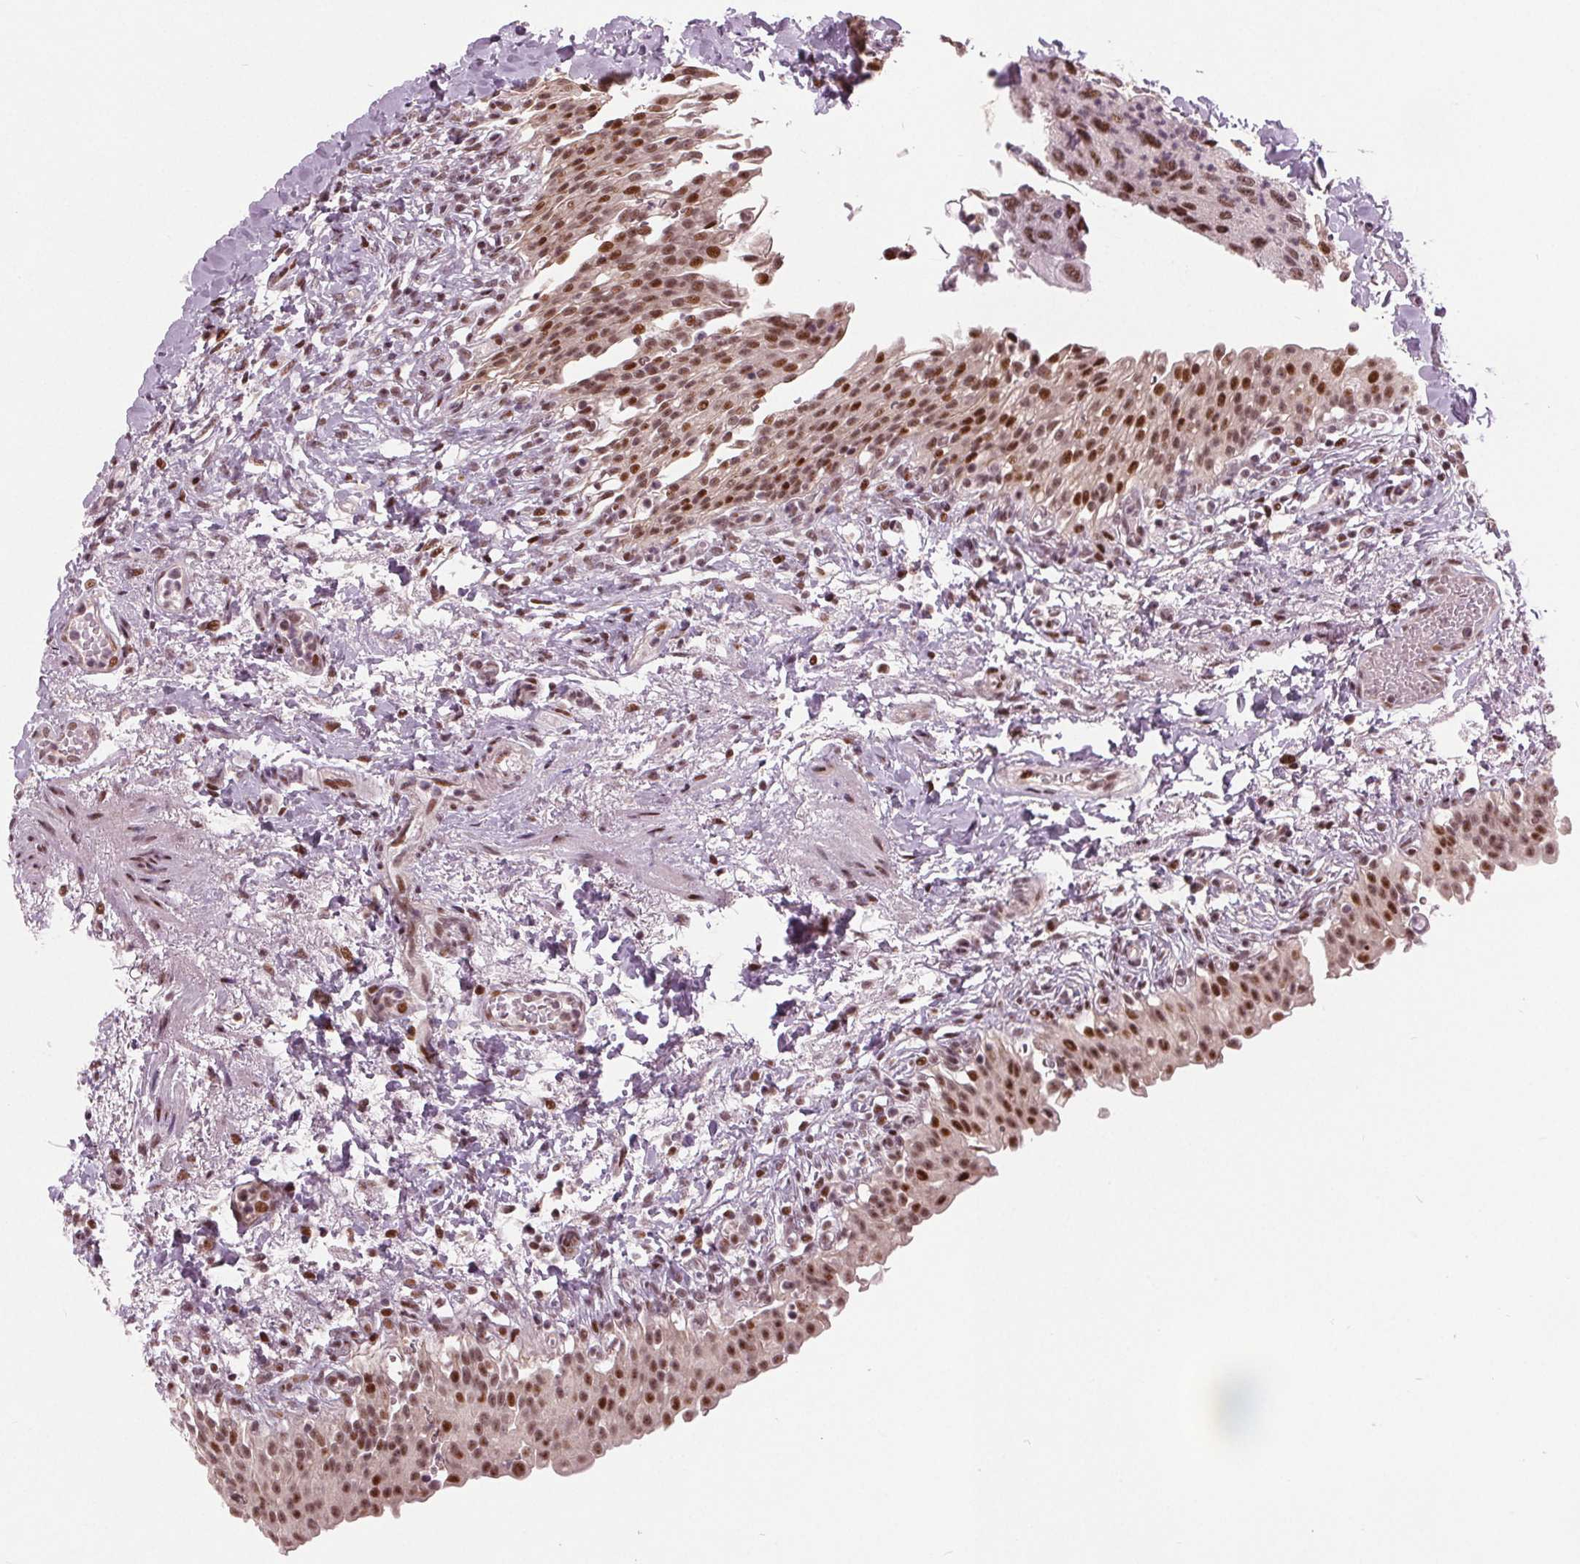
{"staining": {"intensity": "moderate", "quantity": ">75%", "location": "nuclear"}, "tissue": "urinary bladder", "cell_type": "Urothelial cells", "image_type": "normal", "snomed": [{"axis": "morphology", "description": "Normal tissue, NOS"}, {"axis": "topography", "description": "Urinary bladder"}, {"axis": "topography", "description": "Peripheral nerve tissue"}], "caption": "Unremarkable urinary bladder was stained to show a protein in brown. There is medium levels of moderate nuclear staining in about >75% of urothelial cells.", "gene": "TTC34", "patient": {"sex": "female", "age": 60}}